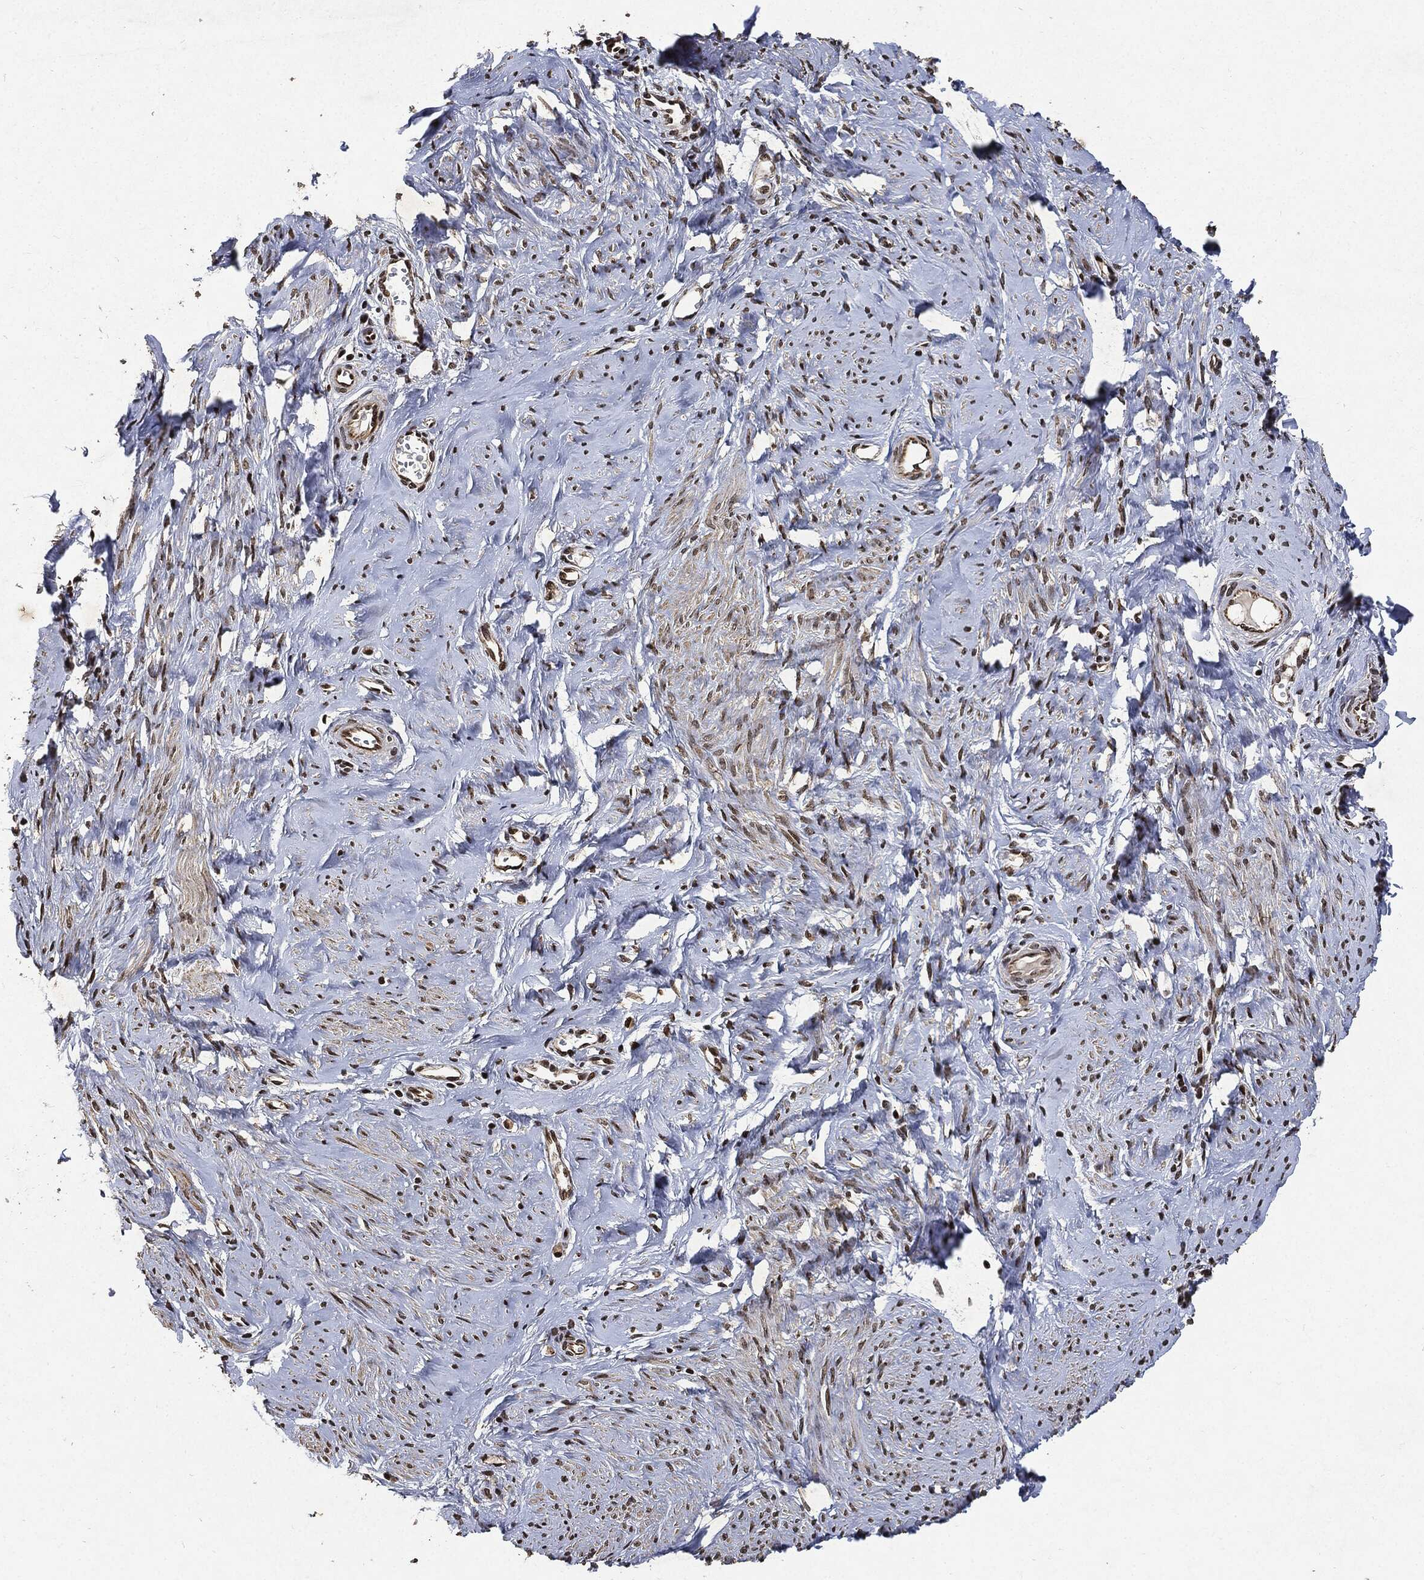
{"staining": {"intensity": "moderate", "quantity": "25%-75%", "location": "nuclear"}, "tissue": "smooth muscle", "cell_type": "Smooth muscle cells", "image_type": "normal", "snomed": [{"axis": "morphology", "description": "Normal tissue, NOS"}, {"axis": "topography", "description": "Smooth muscle"}], "caption": "The immunohistochemical stain shows moderate nuclear positivity in smooth muscle cells of benign smooth muscle. (Brightfield microscopy of DAB IHC at high magnification).", "gene": "JUN", "patient": {"sex": "female", "age": 48}}